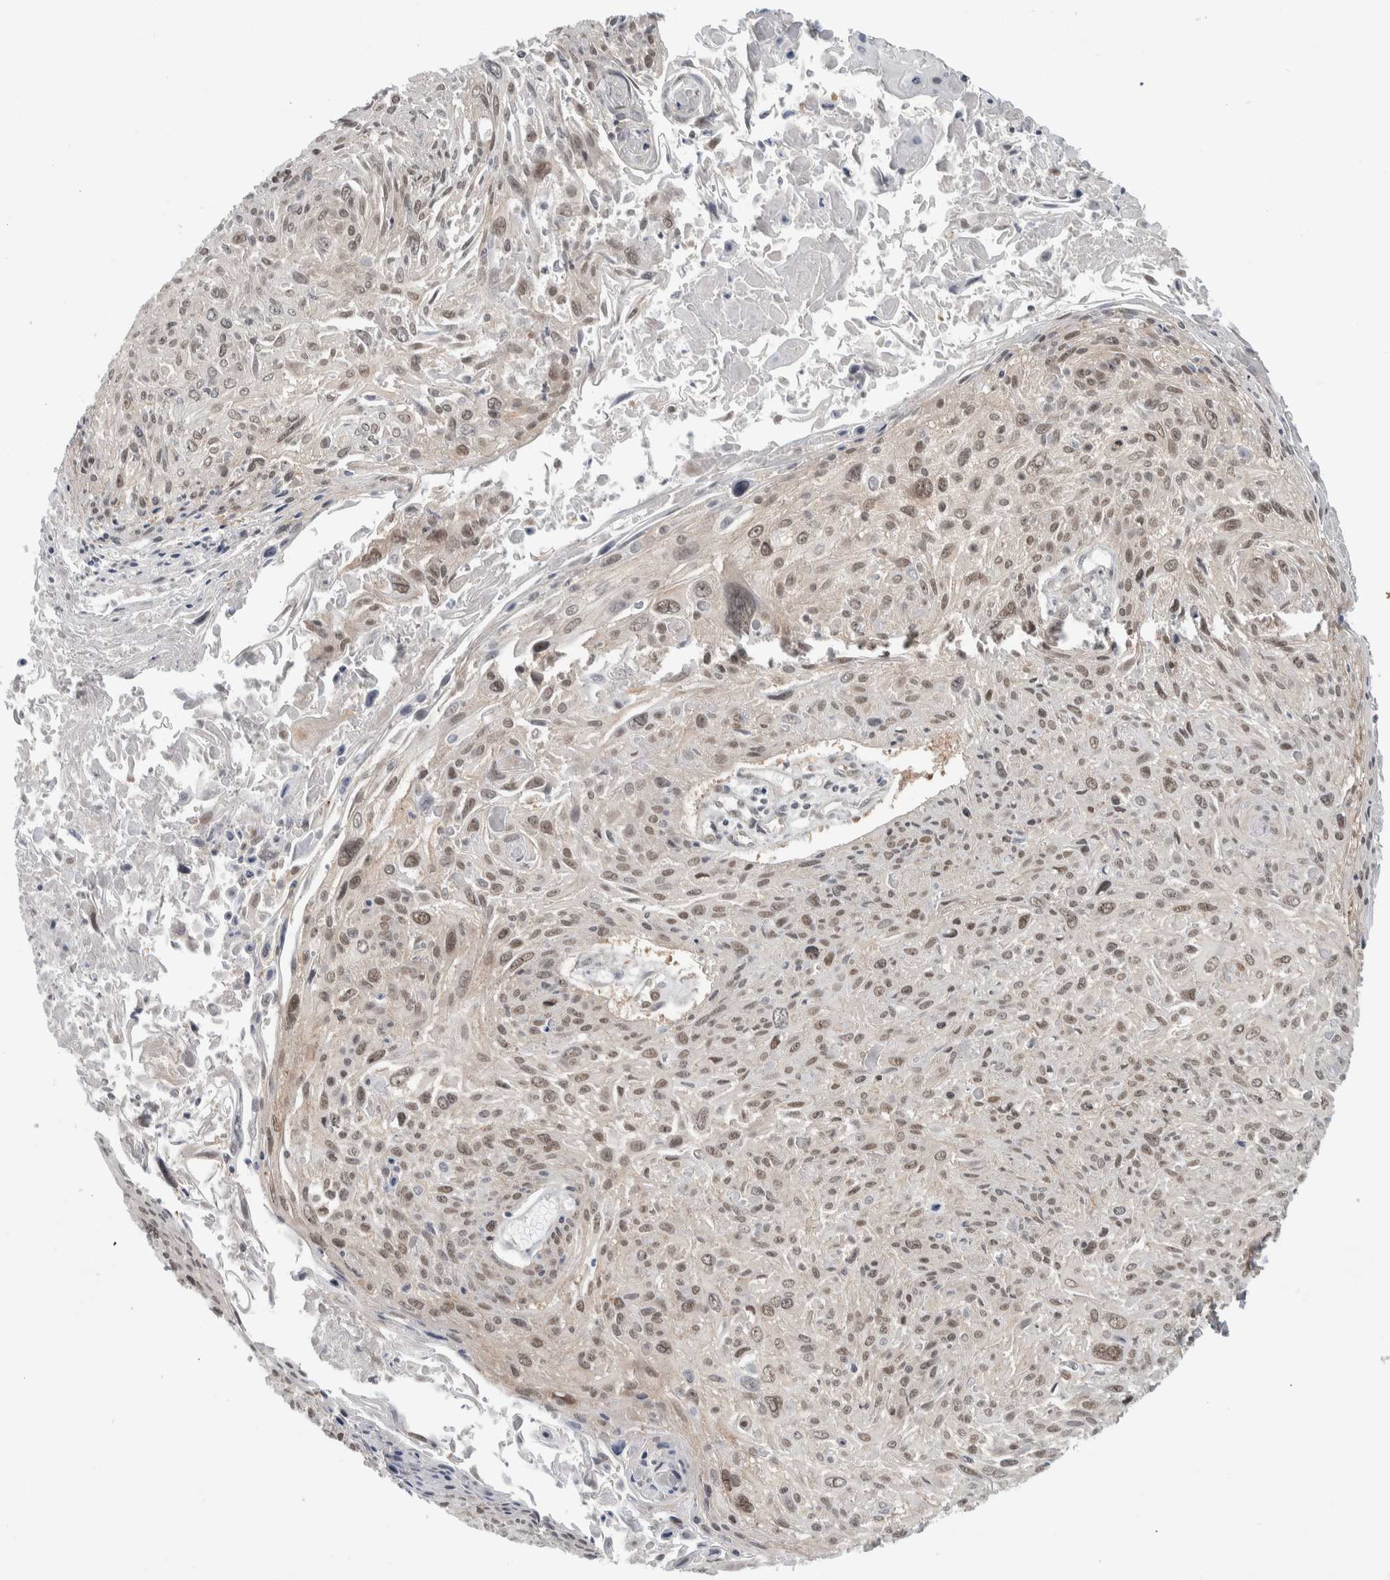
{"staining": {"intensity": "weak", "quantity": "25%-75%", "location": "nuclear"}, "tissue": "cervical cancer", "cell_type": "Tumor cells", "image_type": "cancer", "snomed": [{"axis": "morphology", "description": "Squamous cell carcinoma, NOS"}, {"axis": "topography", "description": "Cervix"}], "caption": "There is low levels of weak nuclear expression in tumor cells of squamous cell carcinoma (cervical), as demonstrated by immunohistochemical staining (brown color).", "gene": "CCDC43", "patient": {"sex": "female", "age": 51}}